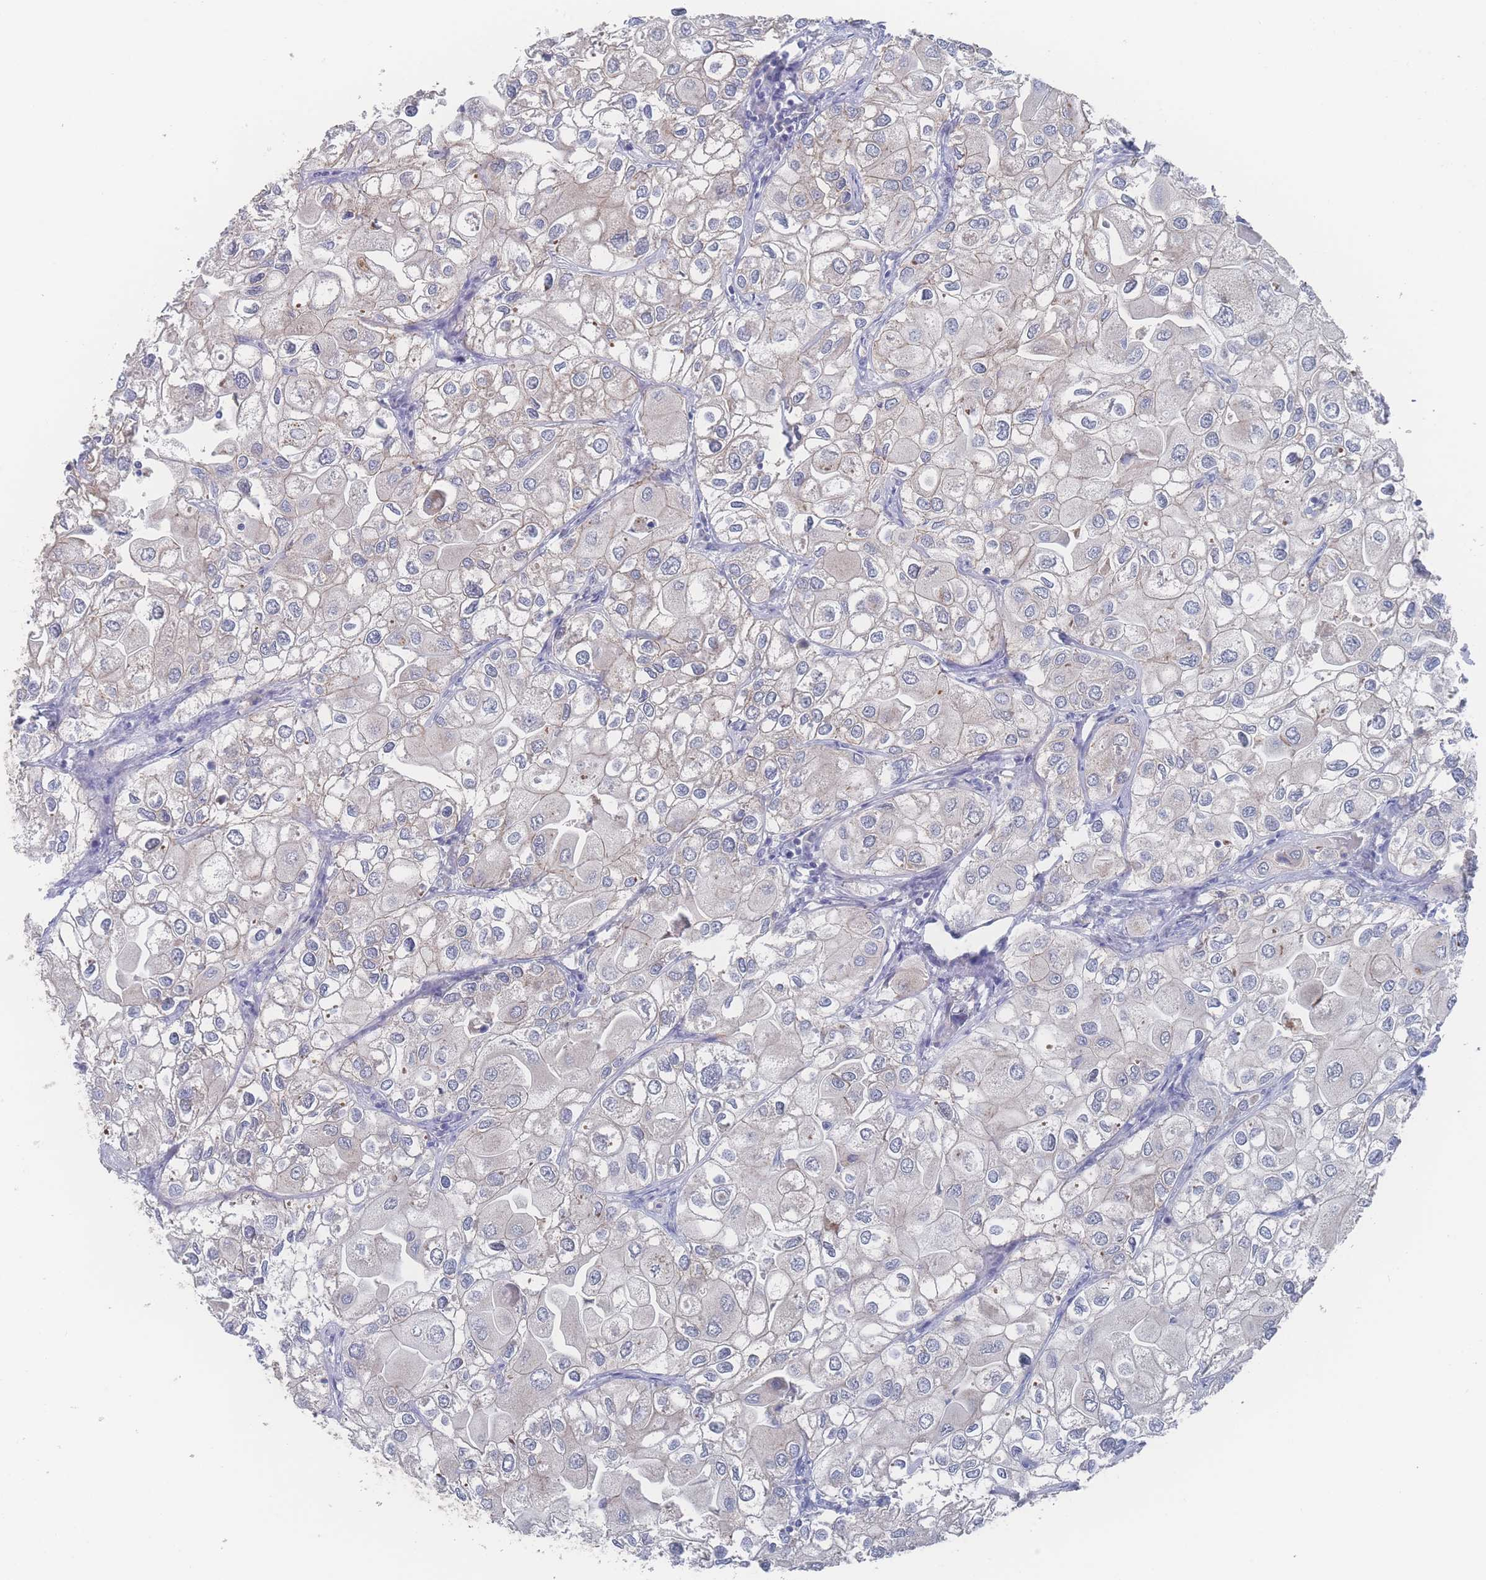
{"staining": {"intensity": "negative", "quantity": "none", "location": "none"}, "tissue": "urothelial cancer", "cell_type": "Tumor cells", "image_type": "cancer", "snomed": [{"axis": "morphology", "description": "Urothelial carcinoma, High grade"}, {"axis": "topography", "description": "Urinary bladder"}], "caption": "IHC of human urothelial carcinoma (high-grade) shows no positivity in tumor cells.", "gene": "NBEAL1", "patient": {"sex": "male", "age": 64}}